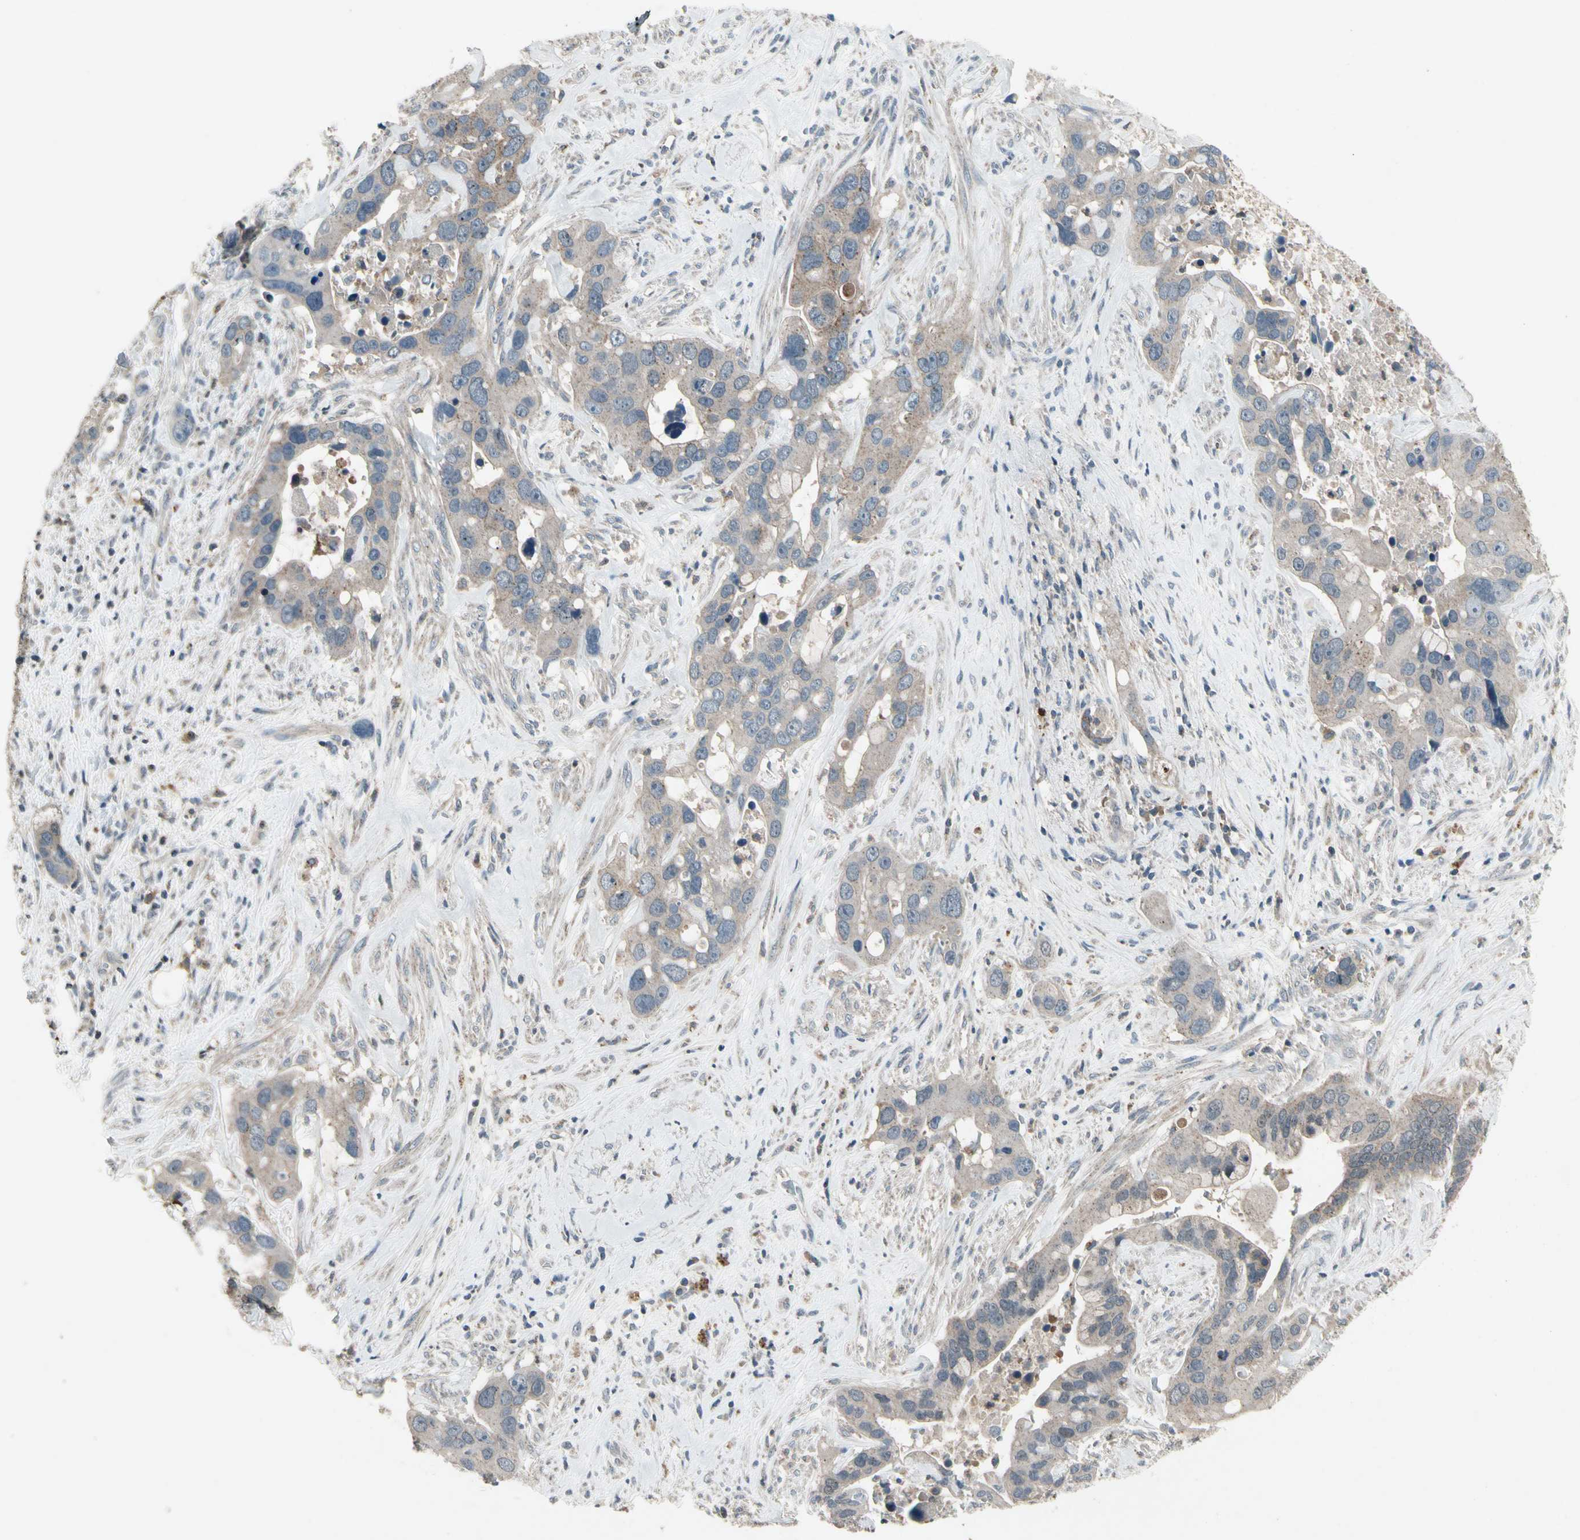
{"staining": {"intensity": "weak", "quantity": "<25%", "location": "cytoplasmic/membranous"}, "tissue": "liver cancer", "cell_type": "Tumor cells", "image_type": "cancer", "snomed": [{"axis": "morphology", "description": "Cholangiocarcinoma"}, {"axis": "topography", "description": "Liver"}], "caption": "Immunohistochemical staining of liver cancer reveals no significant expression in tumor cells.", "gene": "NMI", "patient": {"sex": "female", "age": 65}}